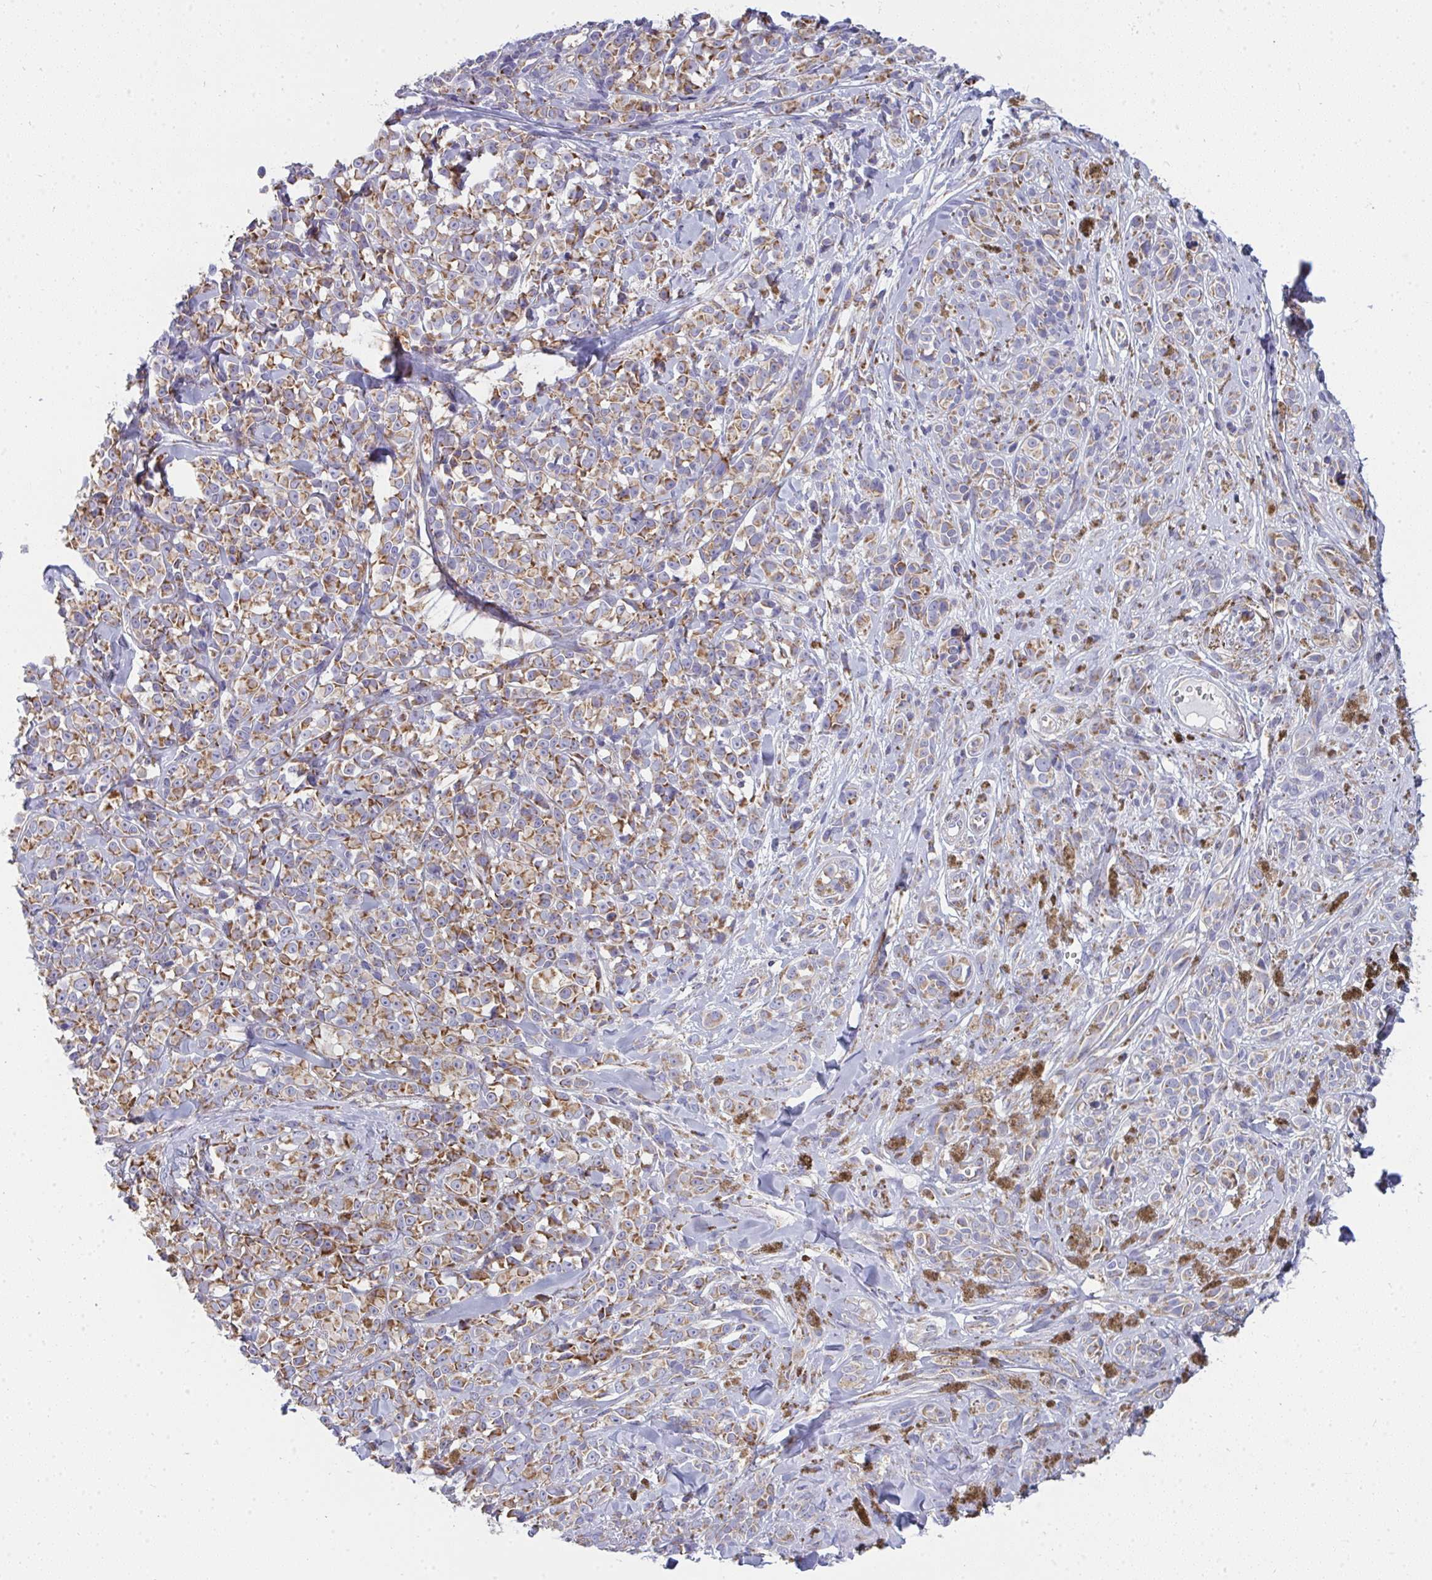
{"staining": {"intensity": "weak", "quantity": ">75%", "location": "cytoplasmic/membranous"}, "tissue": "melanoma", "cell_type": "Tumor cells", "image_type": "cancer", "snomed": [{"axis": "morphology", "description": "Malignant melanoma, NOS"}, {"axis": "topography", "description": "Skin"}], "caption": "Brown immunohistochemical staining in melanoma shows weak cytoplasmic/membranous staining in about >75% of tumor cells. Ihc stains the protein of interest in brown and the nuclei are stained blue.", "gene": "FAHD1", "patient": {"sex": "male", "age": 85}}